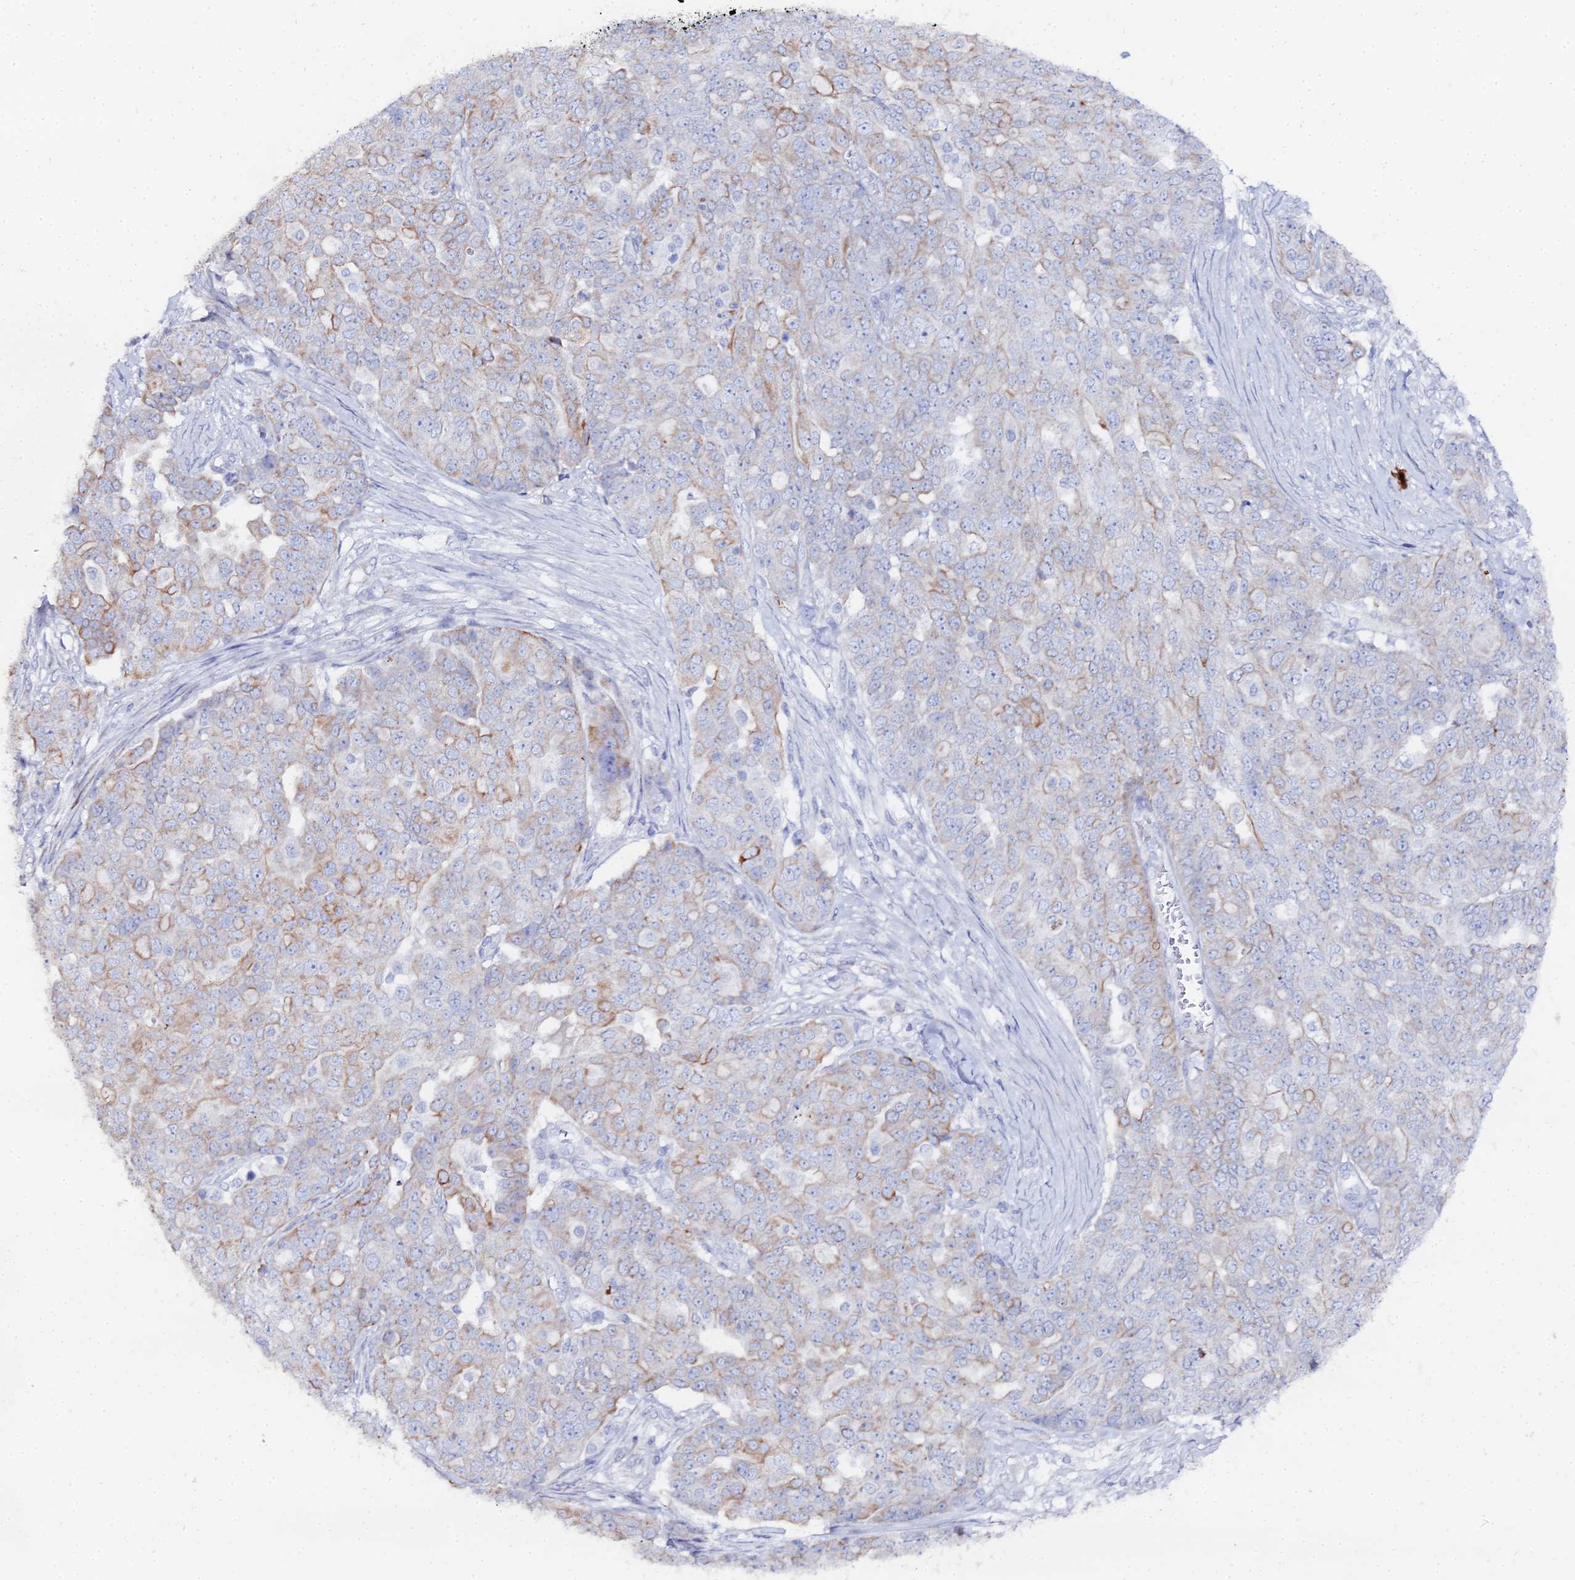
{"staining": {"intensity": "moderate", "quantity": "<25%", "location": "cytoplasmic/membranous"}, "tissue": "ovarian cancer", "cell_type": "Tumor cells", "image_type": "cancer", "snomed": [{"axis": "morphology", "description": "Cystadenocarcinoma, serous, NOS"}, {"axis": "topography", "description": "Soft tissue"}, {"axis": "topography", "description": "Ovary"}], "caption": "DAB immunohistochemical staining of serous cystadenocarcinoma (ovarian) displays moderate cytoplasmic/membranous protein expression in about <25% of tumor cells.", "gene": "DHX34", "patient": {"sex": "female", "age": 57}}